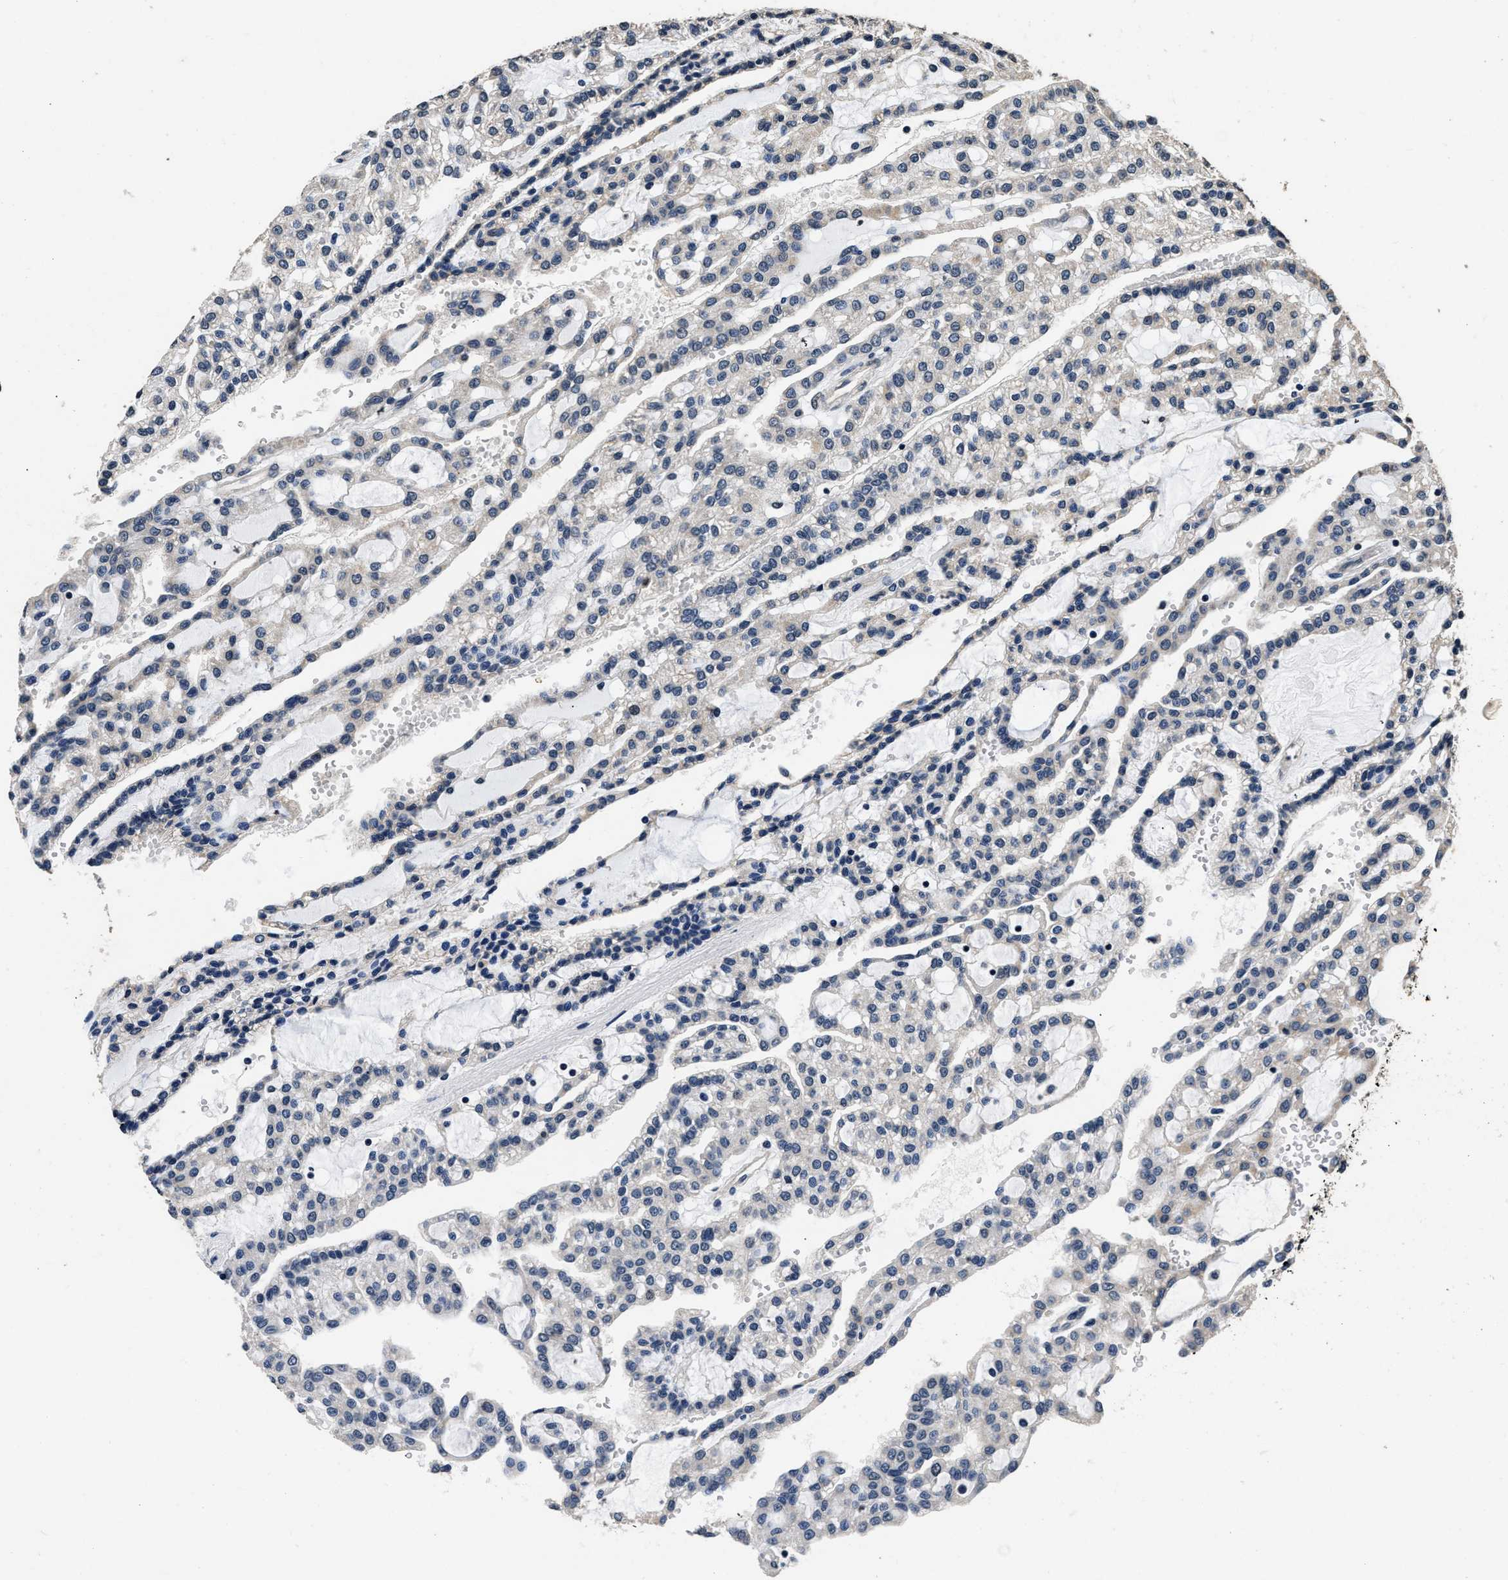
{"staining": {"intensity": "negative", "quantity": "none", "location": "none"}, "tissue": "renal cancer", "cell_type": "Tumor cells", "image_type": "cancer", "snomed": [{"axis": "morphology", "description": "Adenocarcinoma, NOS"}, {"axis": "topography", "description": "Kidney"}], "caption": "Immunohistochemistry of human adenocarcinoma (renal) demonstrates no positivity in tumor cells.", "gene": "CSTF1", "patient": {"sex": "male", "age": 63}}